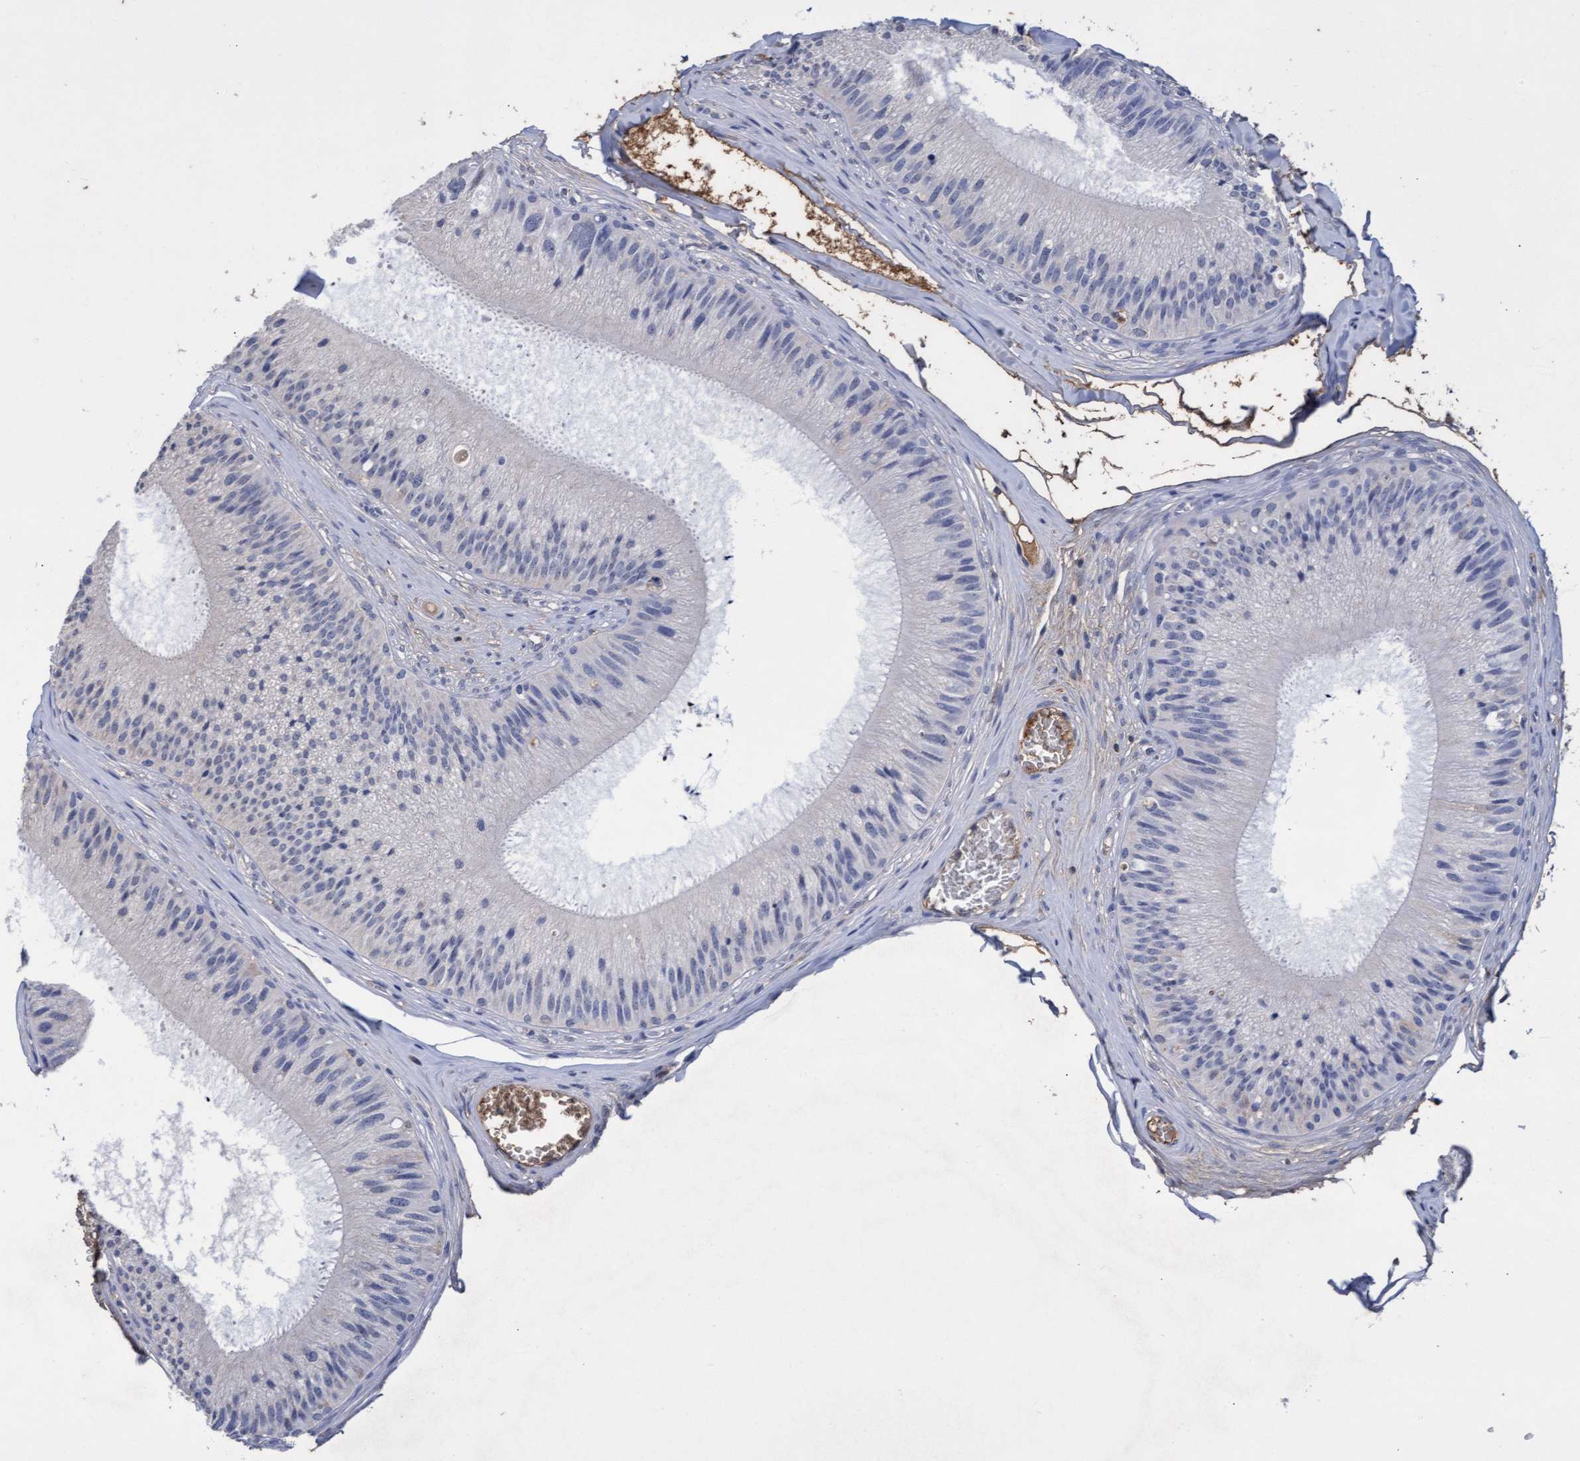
{"staining": {"intensity": "negative", "quantity": "none", "location": "none"}, "tissue": "epididymis", "cell_type": "Glandular cells", "image_type": "normal", "snomed": [{"axis": "morphology", "description": "Normal tissue, NOS"}, {"axis": "topography", "description": "Epididymis"}], "caption": "DAB immunohistochemical staining of normal epididymis reveals no significant expression in glandular cells.", "gene": "GPR39", "patient": {"sex": "male", "age": 31}}